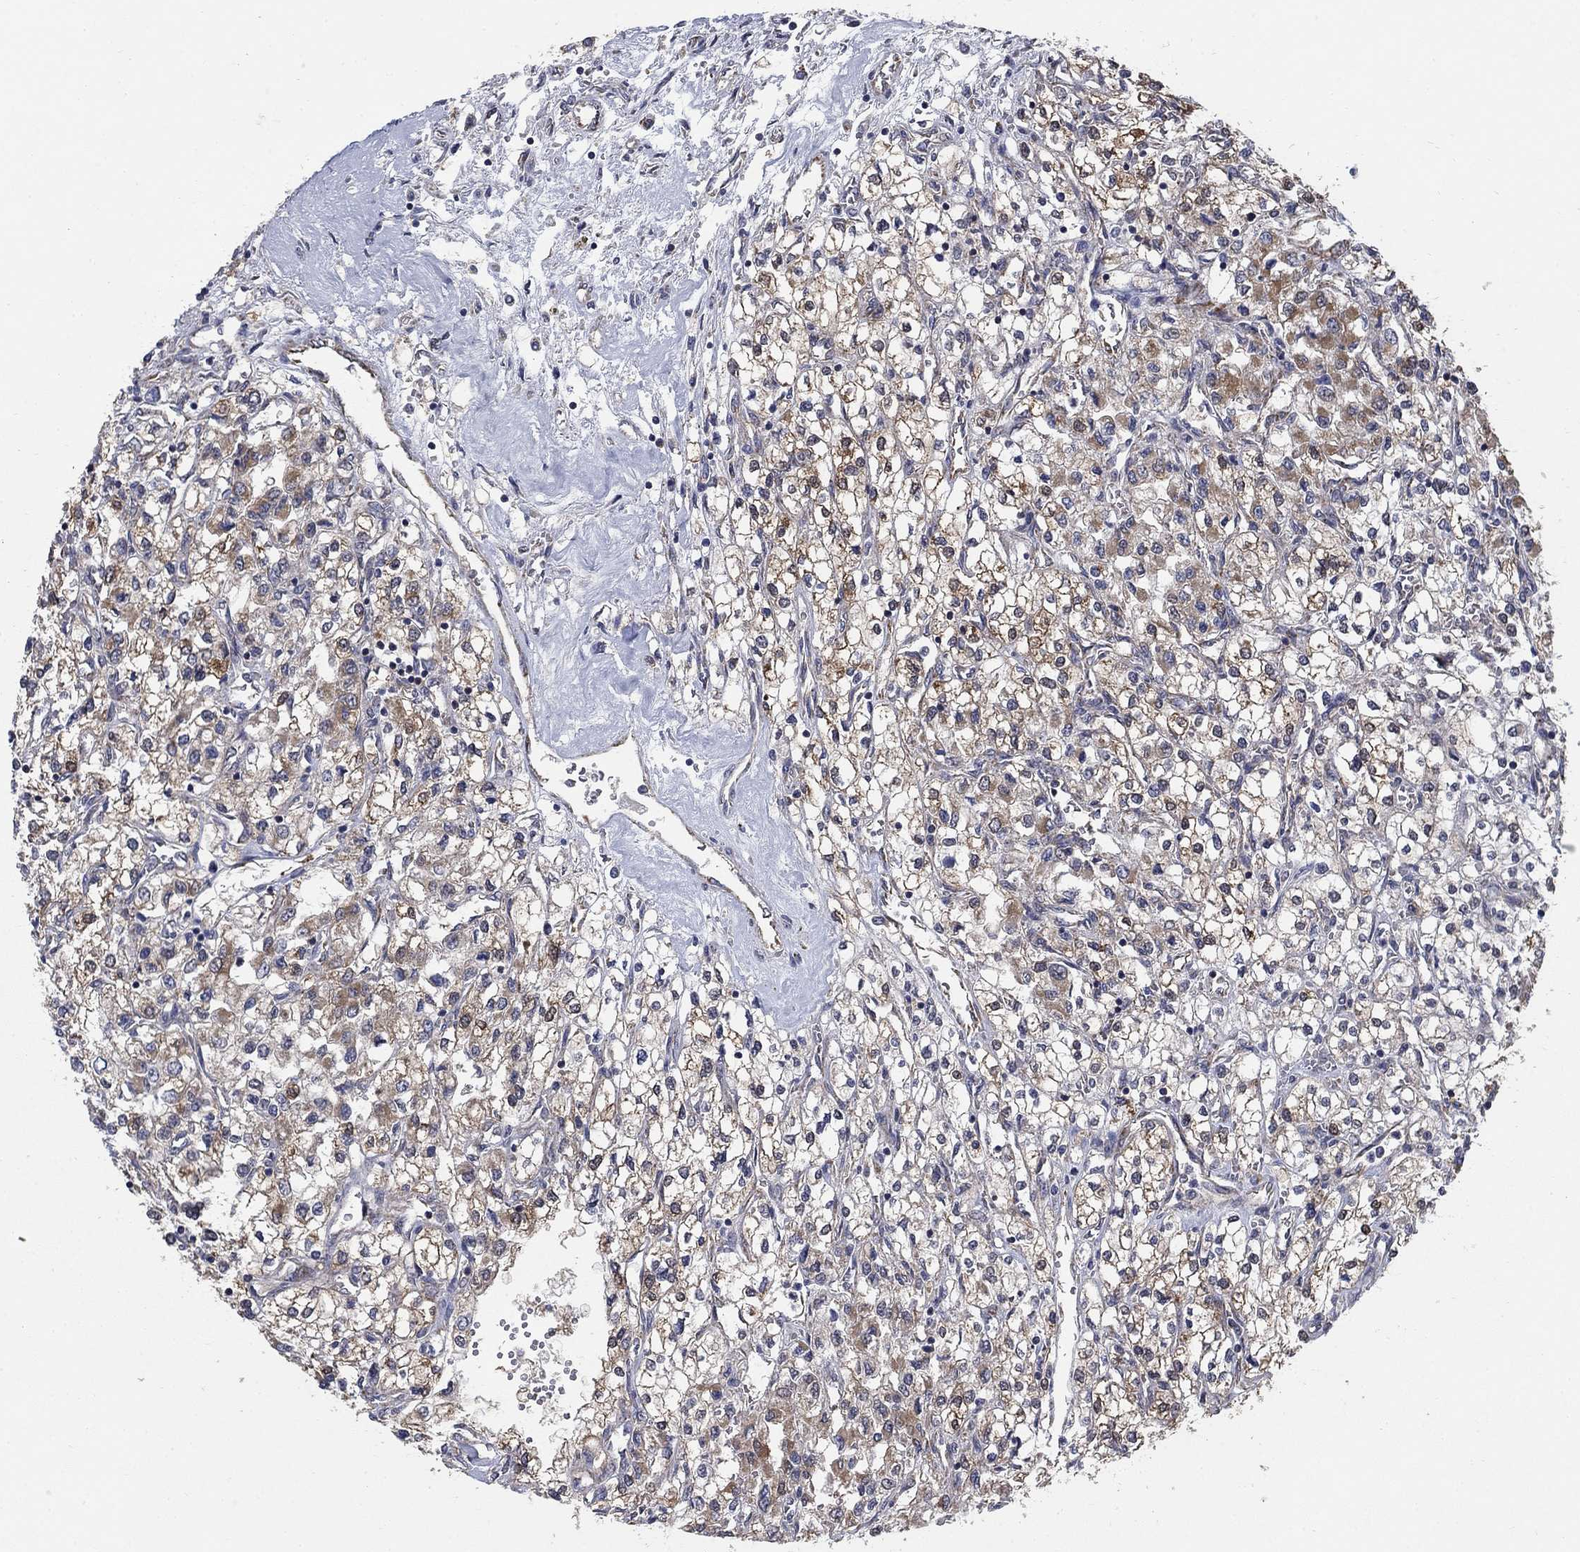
{"staining": {"intensity": "moderate", "quantity": "<25%", "location": "cytoplasmic/membranous"}, "tissue": "renal cancer", "cell_type": "Tumor cells", "image_type": "cancer", "snomed": [{"axis": "morphology", "description": "Adenocarcinoma, NOS"}, {"axis": "topography", "description": "Kidney"}], "caption": "Tumor cells display low levels of moderate cytoplasmic/membranous expression in approximately <25% of cells in human renal cancer.", "gene": "NME7", "patient": {"sex": "male", "age": 80}}